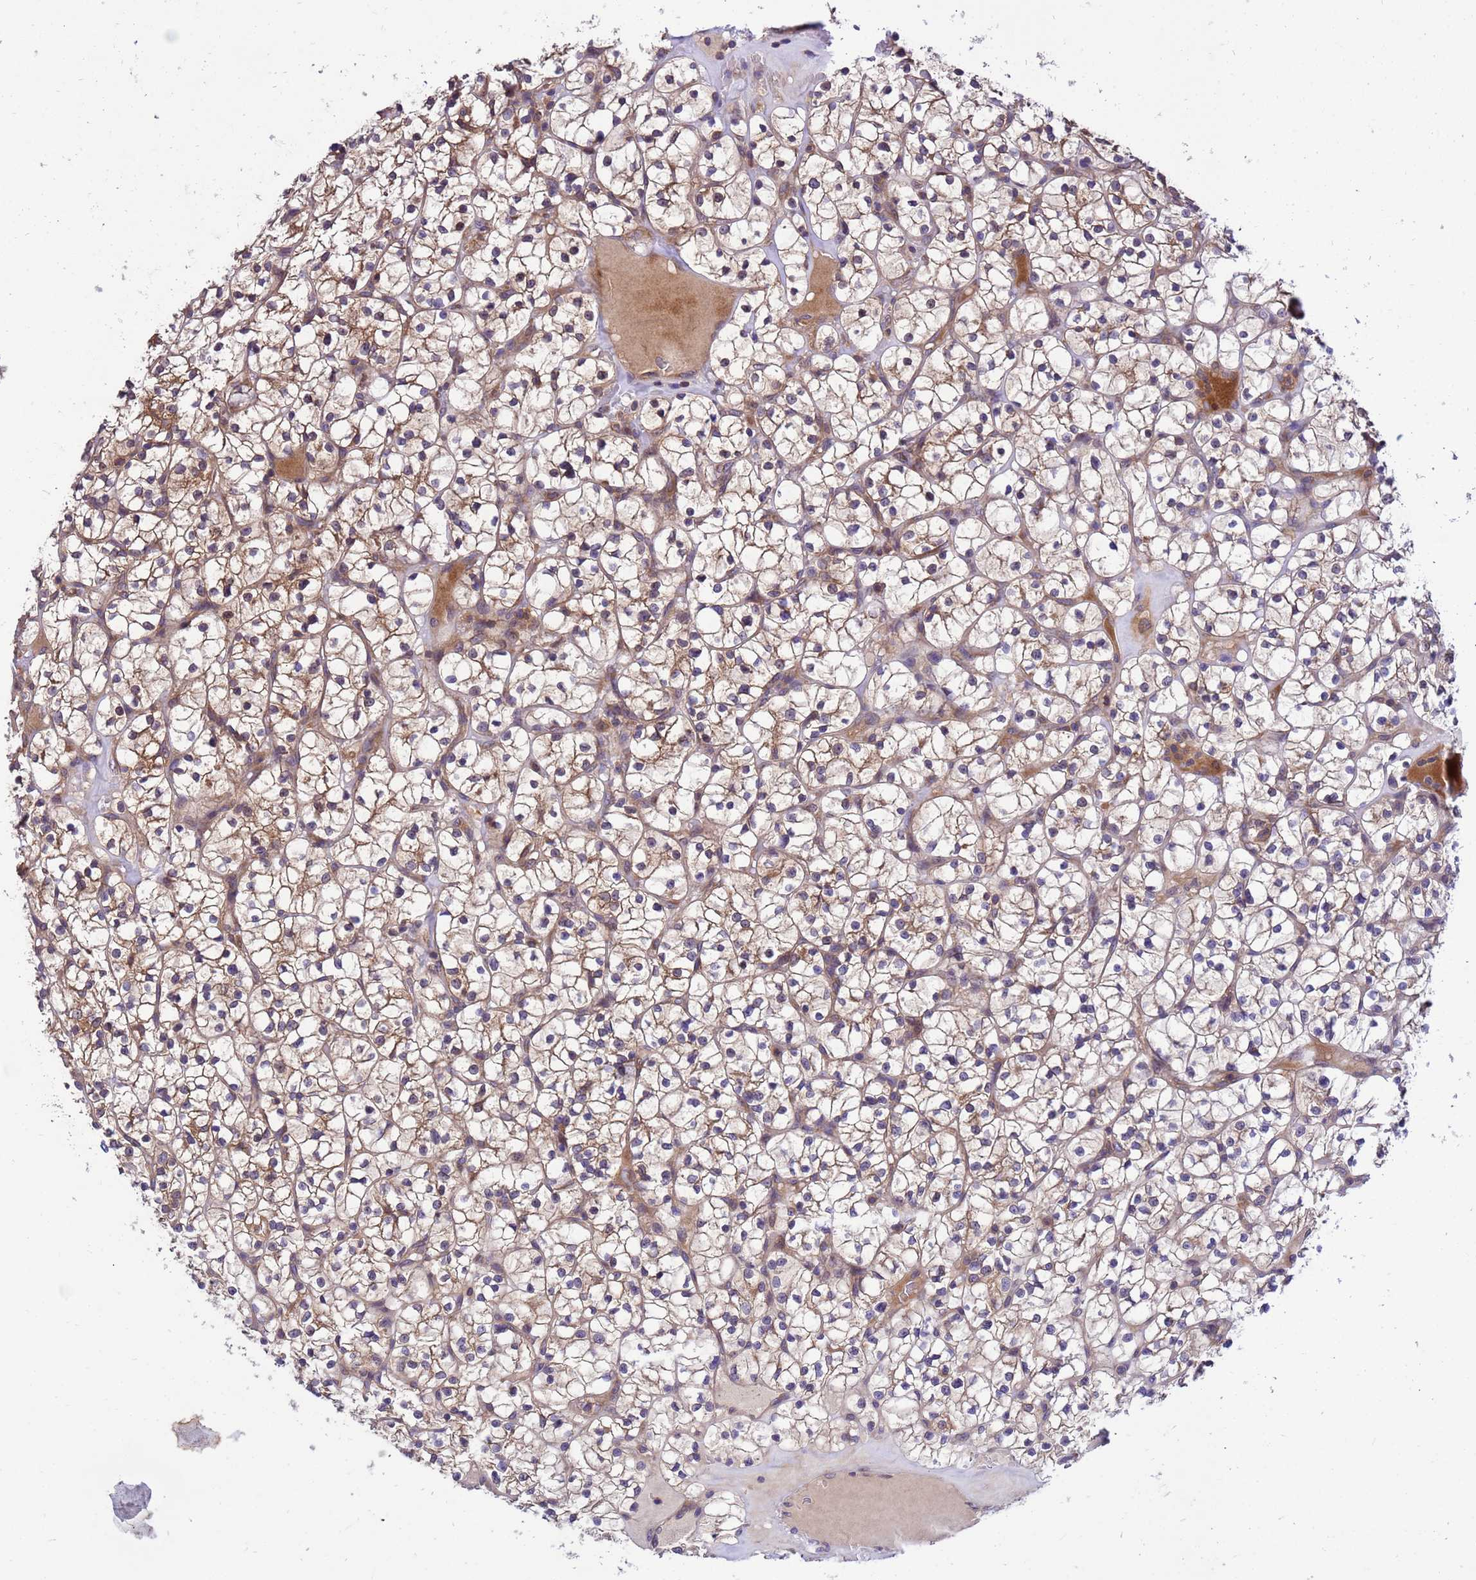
{"staining": {"intensity": "moderate", "quantity": "25%-75%", "location": "cytoplasmic/membranous"}, "tissue": "renal cancer", "cell_type": "Tumor cells", "image_type": "cancer", "snomed": [{"axis": "morphology", "description": "Adenocarcinoma, NOS"}, {"axis": "topography", "description": "Kidney"}], "caption": "IHC of human renal cancer (adenocarcinoma) demonstrates medium levels of moderate cytoplasmic/membranous positivity in about 25%-75% of tumor cells. The protein is stained brown, and the nuclei are stained in blue (DAB (3,3'-diaminobenzidine) IHC with brightfield microscopy, high magnification).", "gene": "GET3", "patient": {"sex": "female", "age": 64}}